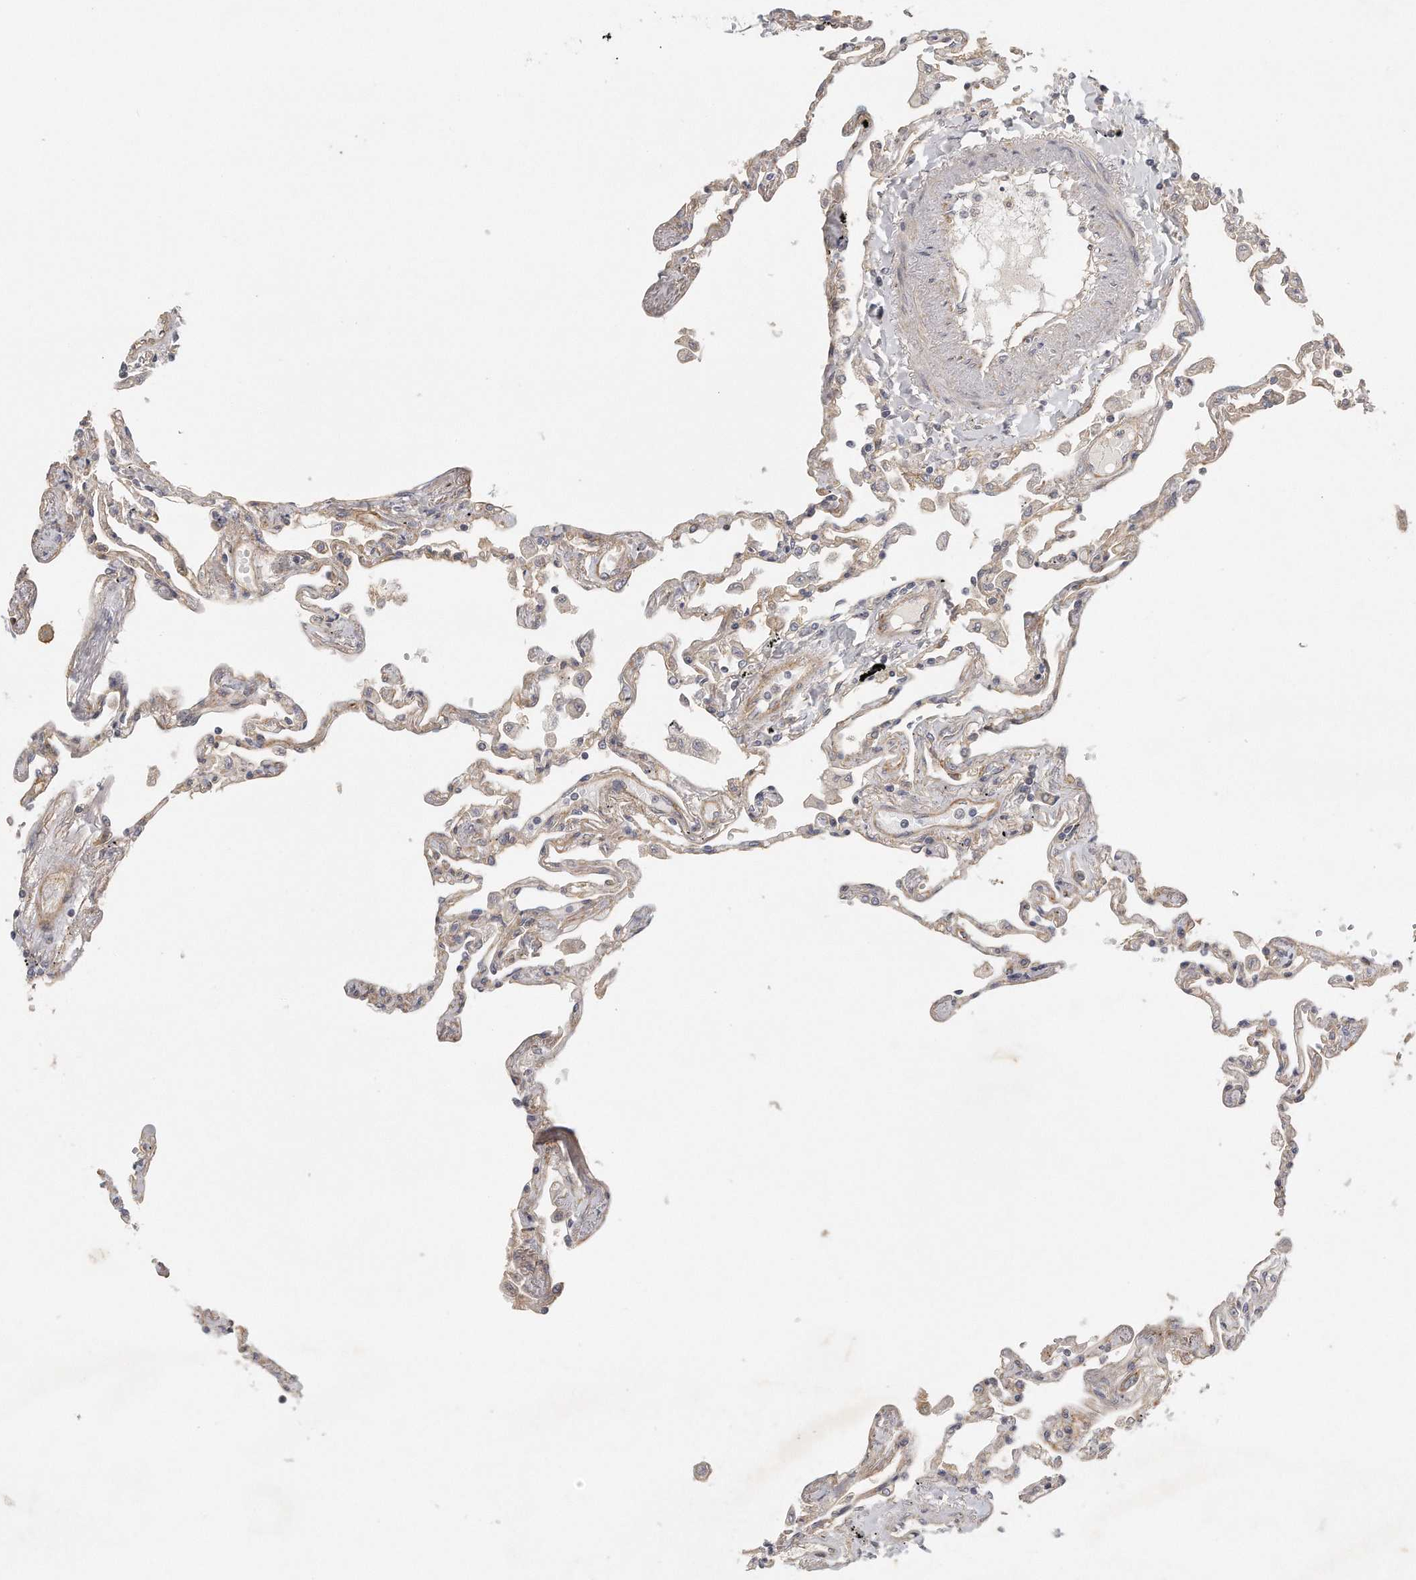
{"staining": {"intensity": "moderate", "quantity": "25%-75%", "location": "cytoplasmic/membranous"}, "tissue": "lung", "cell_type": "Alveolar cells", "image_type": "normal", "snomed": [{"axis": "morphology", "description": "Normal tissue, NOS"}, {"axis": "topography", "description": "Lung"}], "caption": "Lung stained with immunohistochemistry (IHC) demonstrates moderate cytoplasmic/membranous expression in about 25%-75% of alveolar cells.", "gene": "MTERF4", "patient": {"sex": "female", "age": 67}}